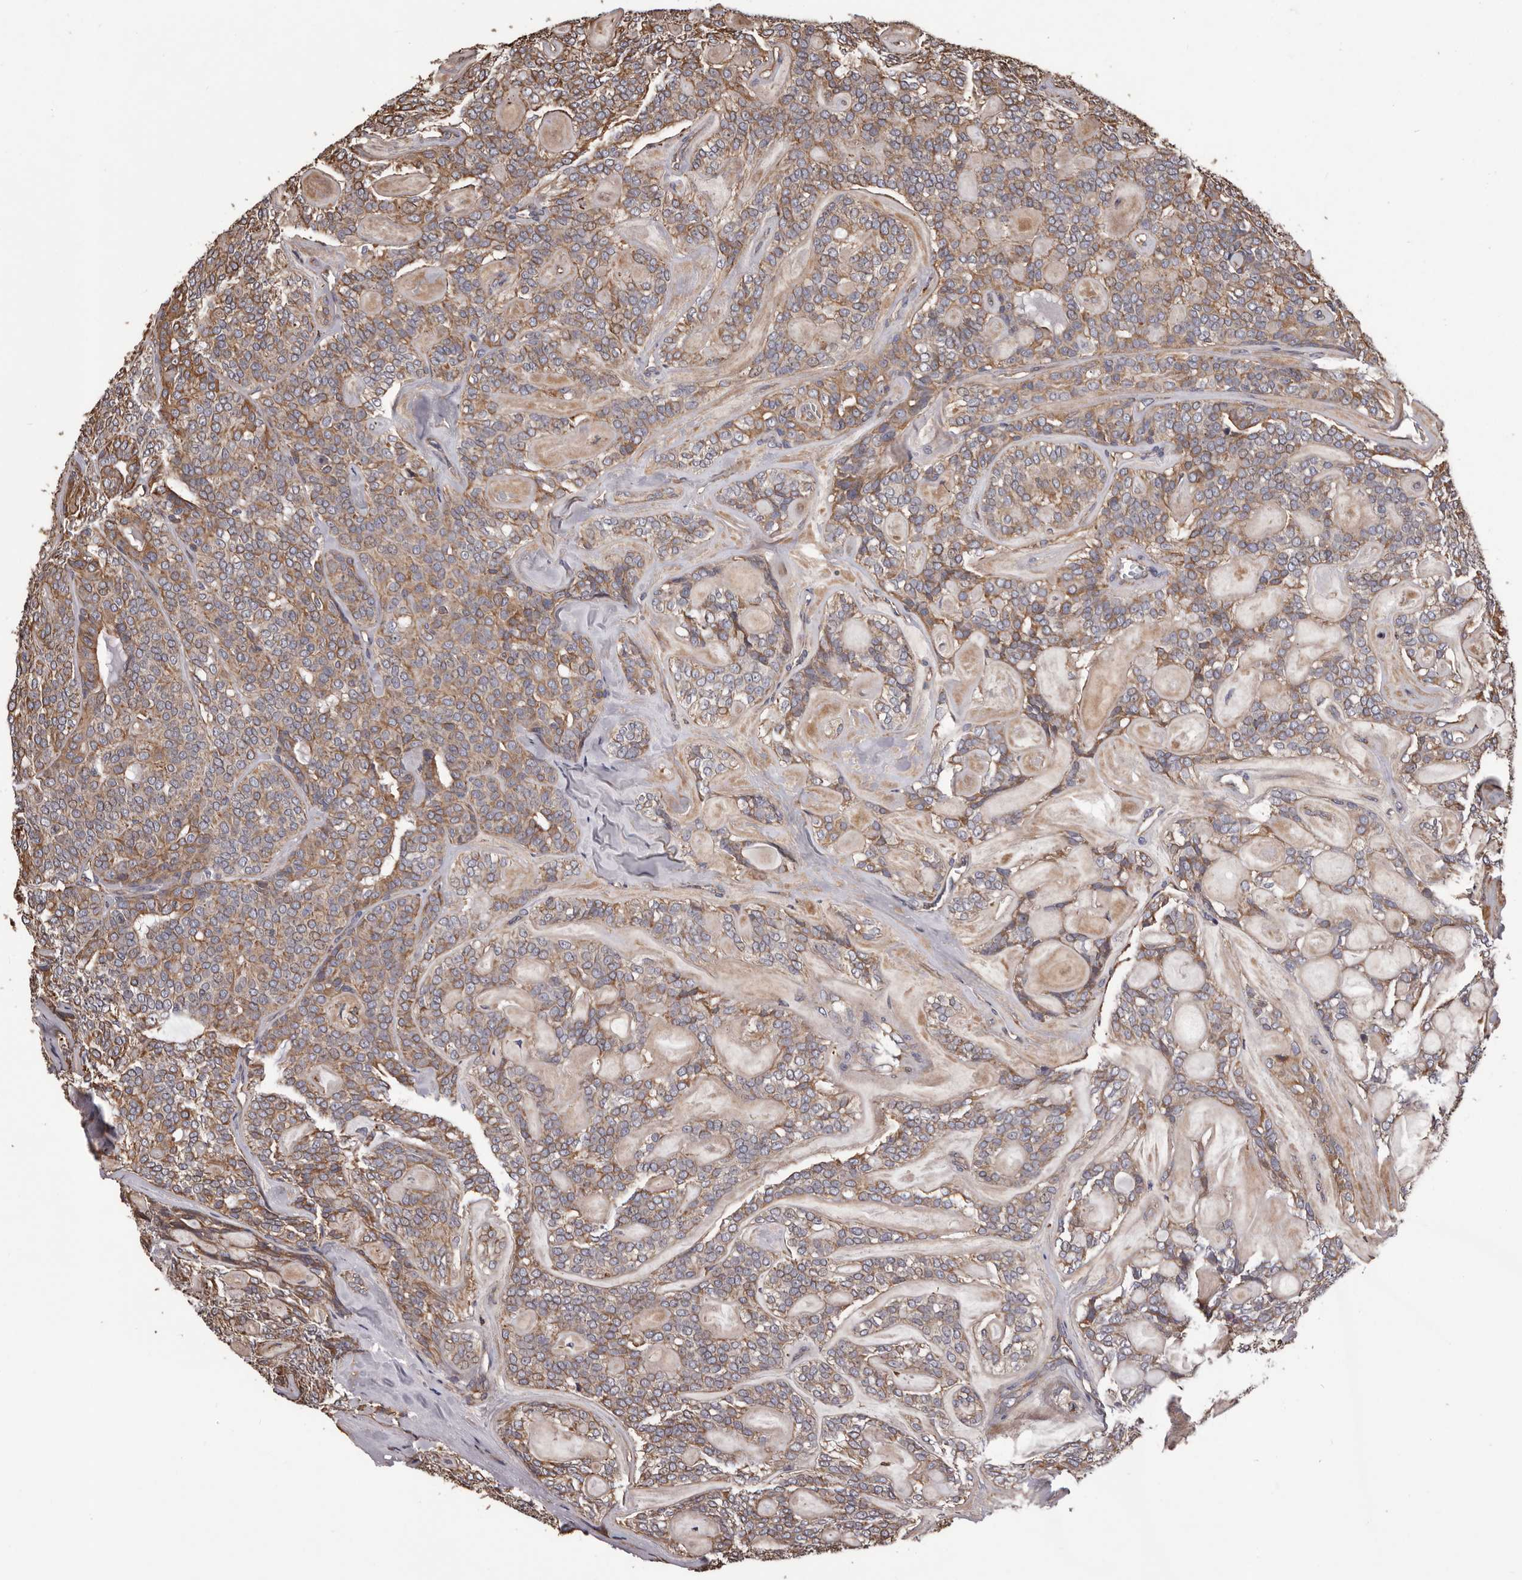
{"staining": {"intensity": "weak", "quantity": ">75%", "location": "cytoplasmic/membranous"}, "tissue": "head and neck cancer", "cell_type": "Tumor cells", "image_type": "cancer", "snomed": [{"axis": "morphology", "description": "Adenocarcinoma, NOS"}, {"axis": "topography", "description": "Head-Neck"}], "caption": "Immunohistochemical staining of human head and neck cancer displays low levels of weak cytoplasmic/membranous protein expression in about >75% of tumor cells.", "gene": "CEP104", "patient": {"sex": "male", "age": 66}}